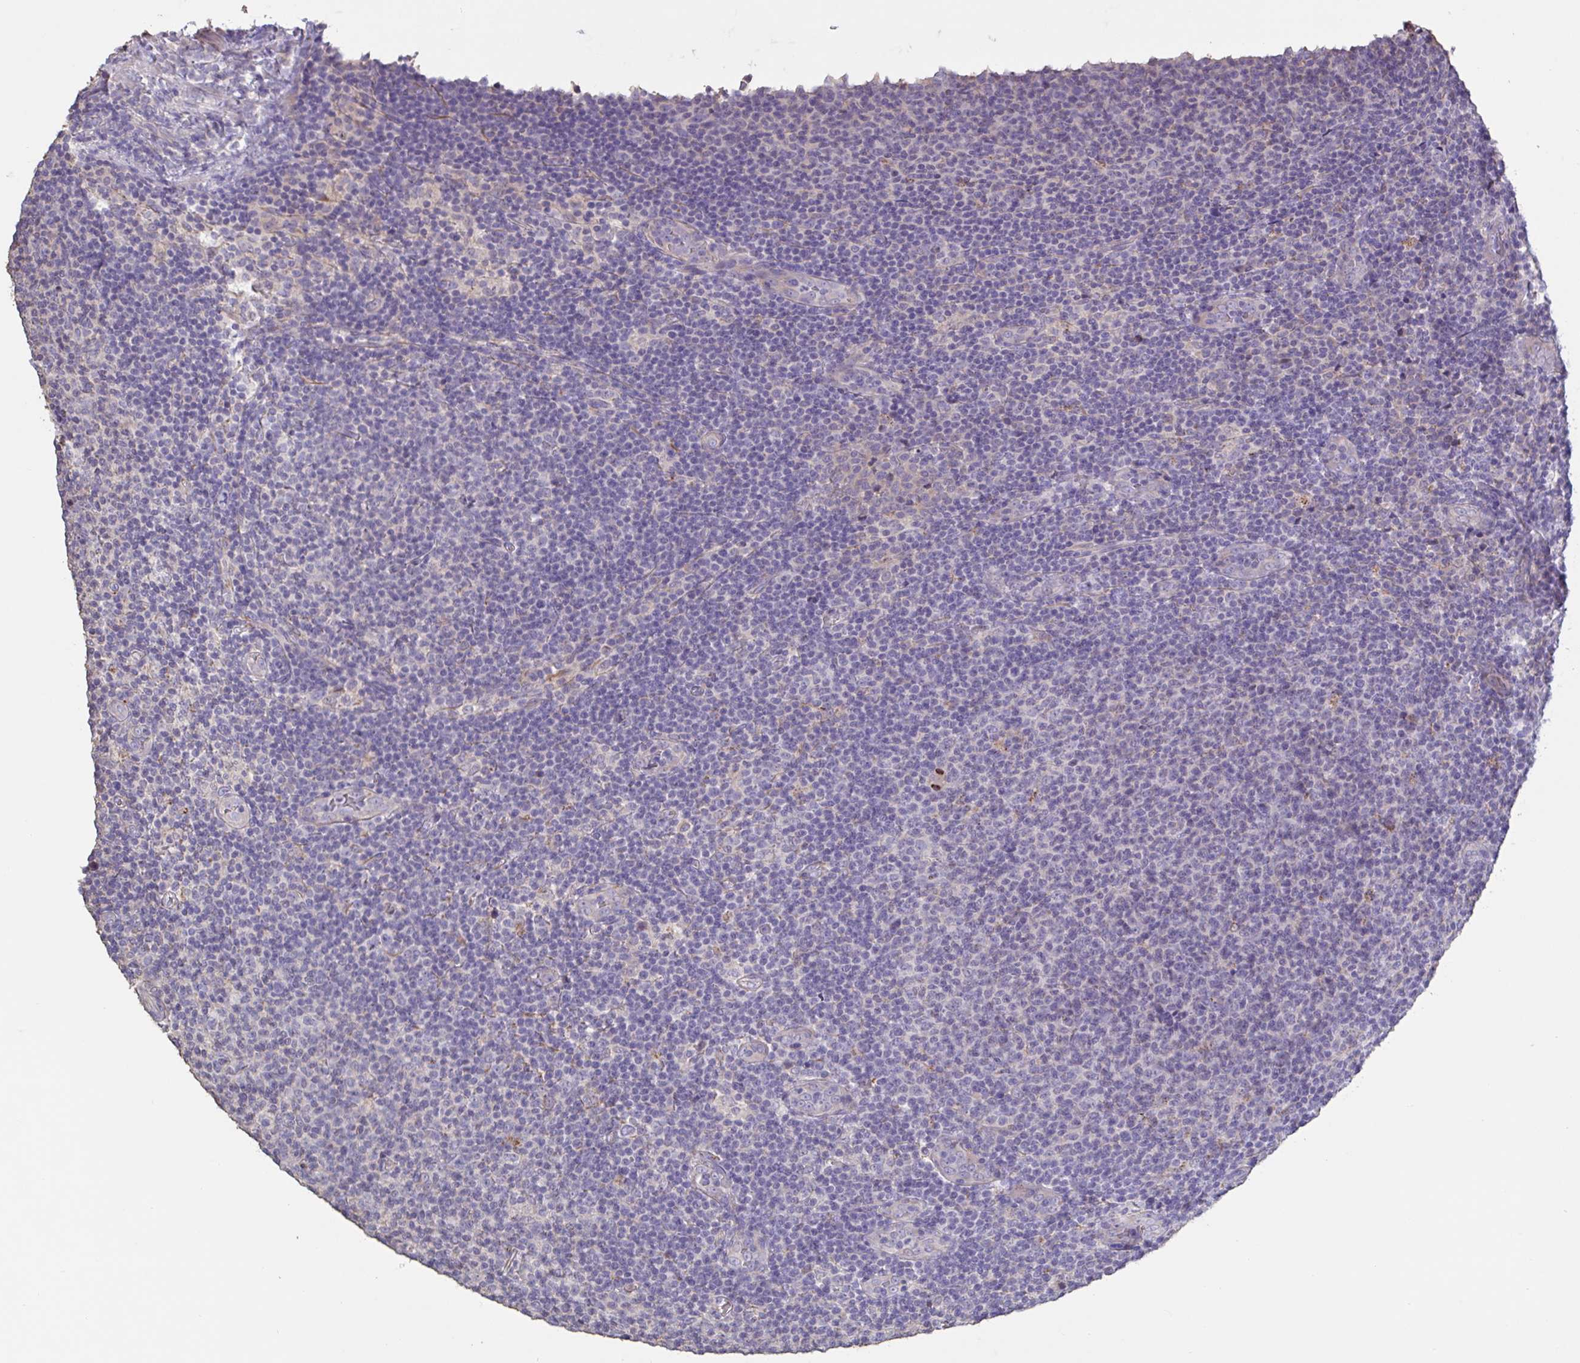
{"staining": {"intensity": "negative", "quantity": "none", "location": "none"}, "tissue": "lymphoma", "cell_type": "Tumor cells", "image_type": "cancer", "snomed": [{"axis": "morphology", "description": "Malignant lymphoma, non-Hodgkin's type, Low grade"}, {"axis": "topography", "description": "Lymph node"}], "caption": "Photomicrograph shows no protein staining in tumor cells of malignant lymphoma, non-Hodgkin's type (low-grade) tissue. Nuclei are stained in blue.", "gene": "CHMP5", "patient": {"sex": "male", "age": 66}}